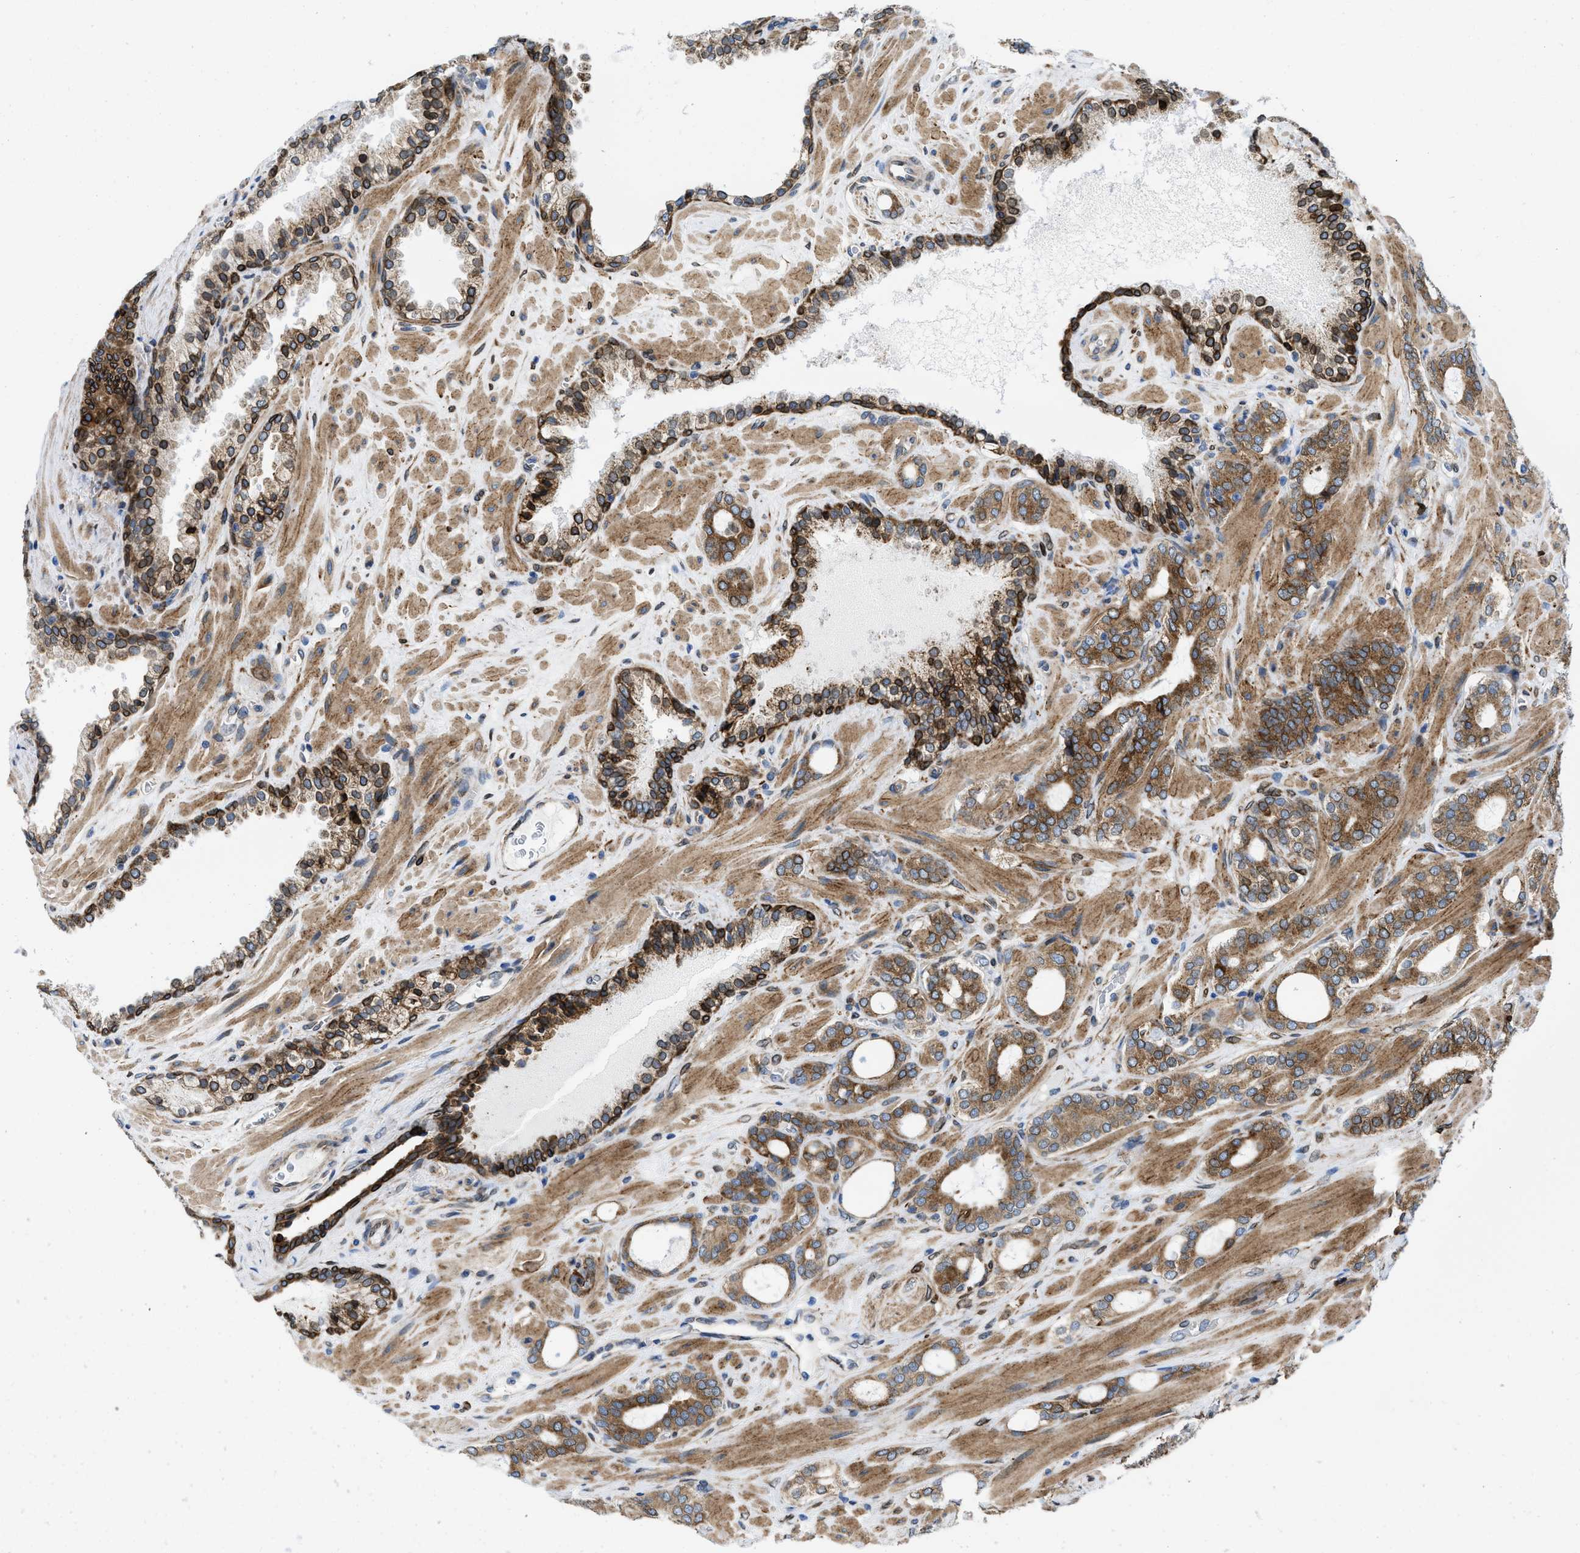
{"staining": {"intensity": "strong", "quantity": ">75%", "location": "cytoplasmic/membranous"}, "tissue": "prostate cancer", "cell_type": "Tumor cells", "image_type": "cancer", "snomed": [{"axis": "morphology", "description": "Adenocarcinoma, Low grade"}, {"axis": "topography", "description": "Prostate"}], "caption": "An IHC micrograph of tumor tissue is shown. Protein staining in brown labels strong cytoplasmic/membranous positivity in prostate cancer (low-grade adenocarcinoma) within tumor cells.", "gene": "ERLIN2", "patient": {"sex": "male", "age": 63}}